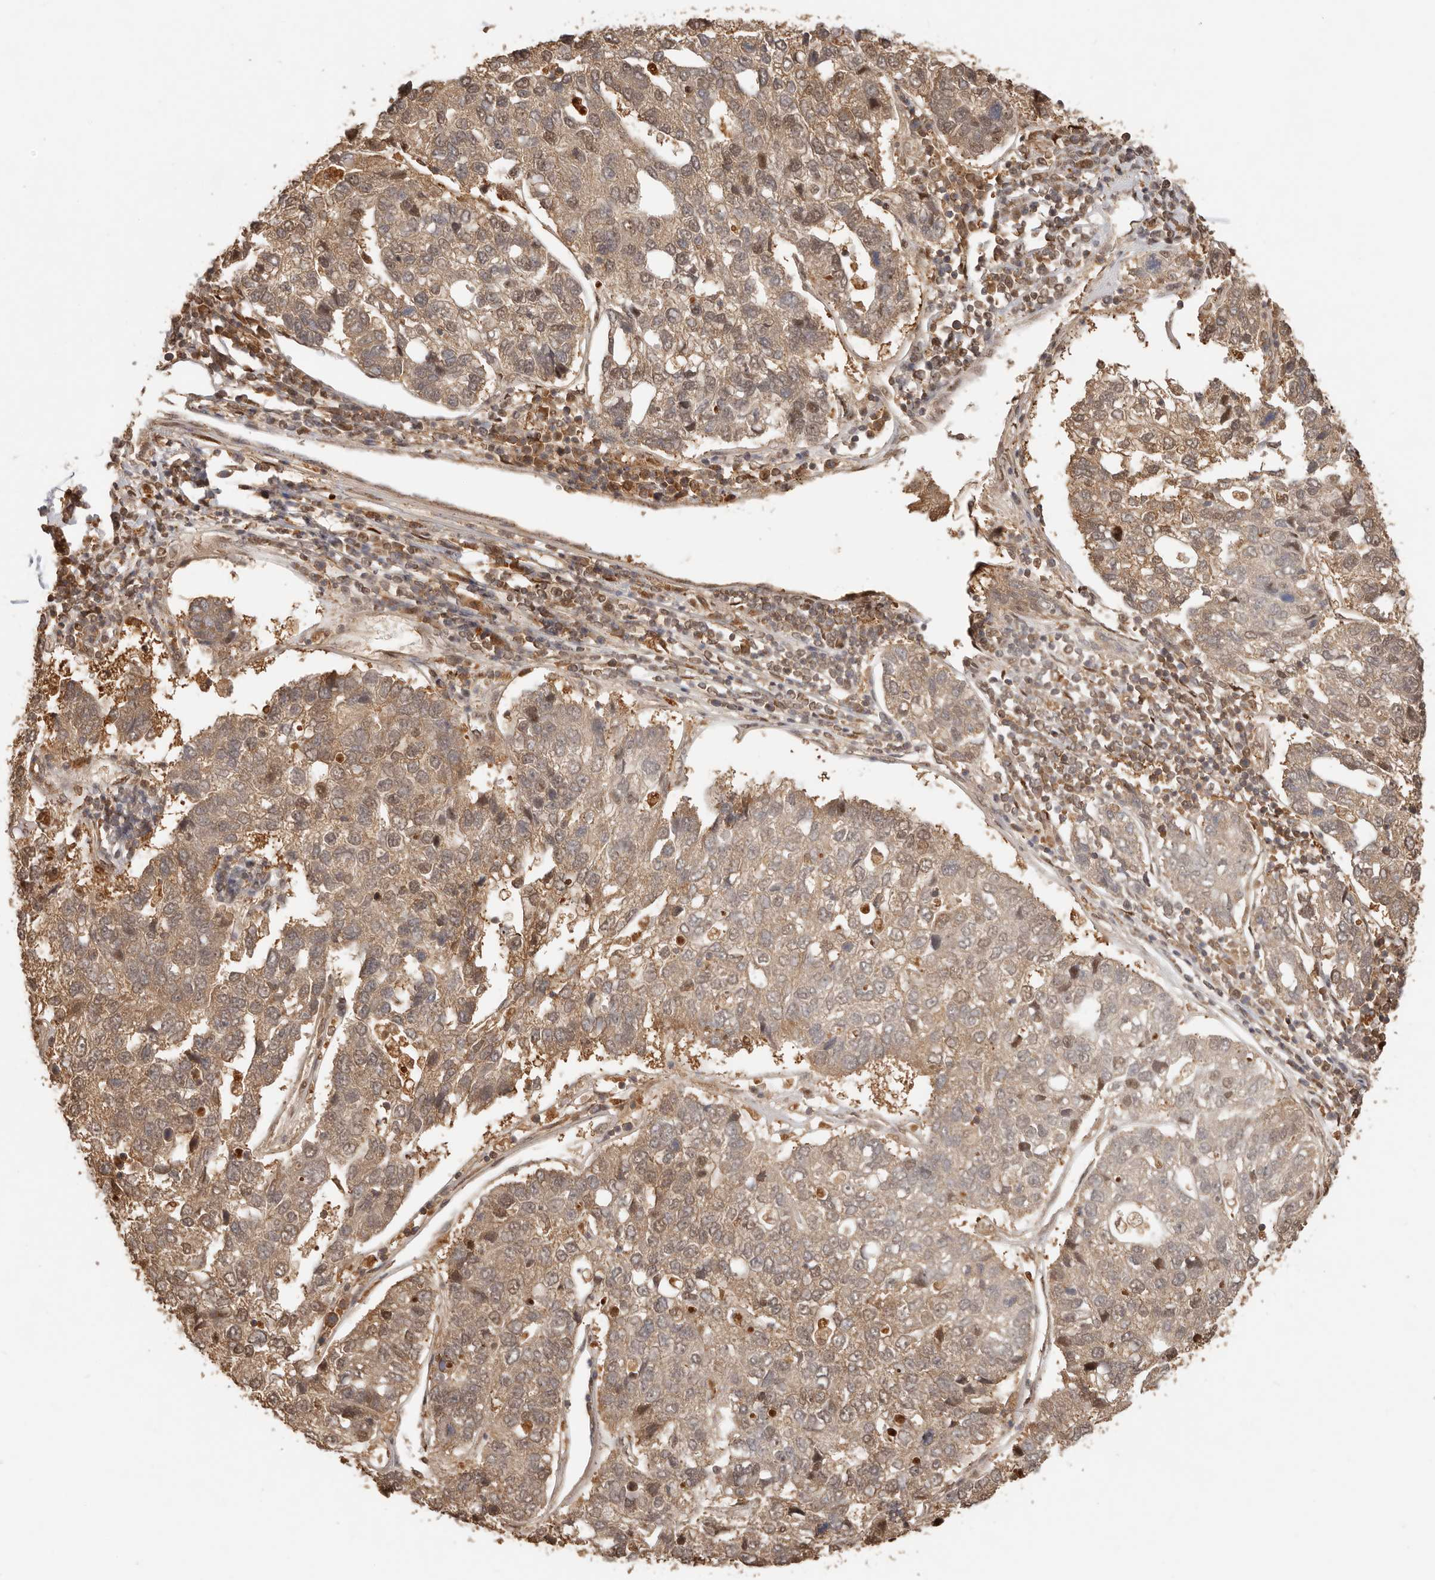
{"staining": {"intensity": "moderate", "quantity": ">75%", "location": "cytoplasmic/membranous,nuclear"}, "tissue": "pancreatic cancer", "cell_type": "Tumor cells", "image_type": "cancer", "snomed": [{"axis": "morphology", "description": "Adenocarcinoma, NOS"}, {"axis": "topography", "description": "Pancreas"}], "caption": "Immunohistochemical staining of pancreatic adenocarcinoma reveals moderate cytoplasmic/membranous and nuclear protein expression in about >75% of tumor cells.", "gene": "PSMA5", "patient": {"sex": "female", "age": 61}}